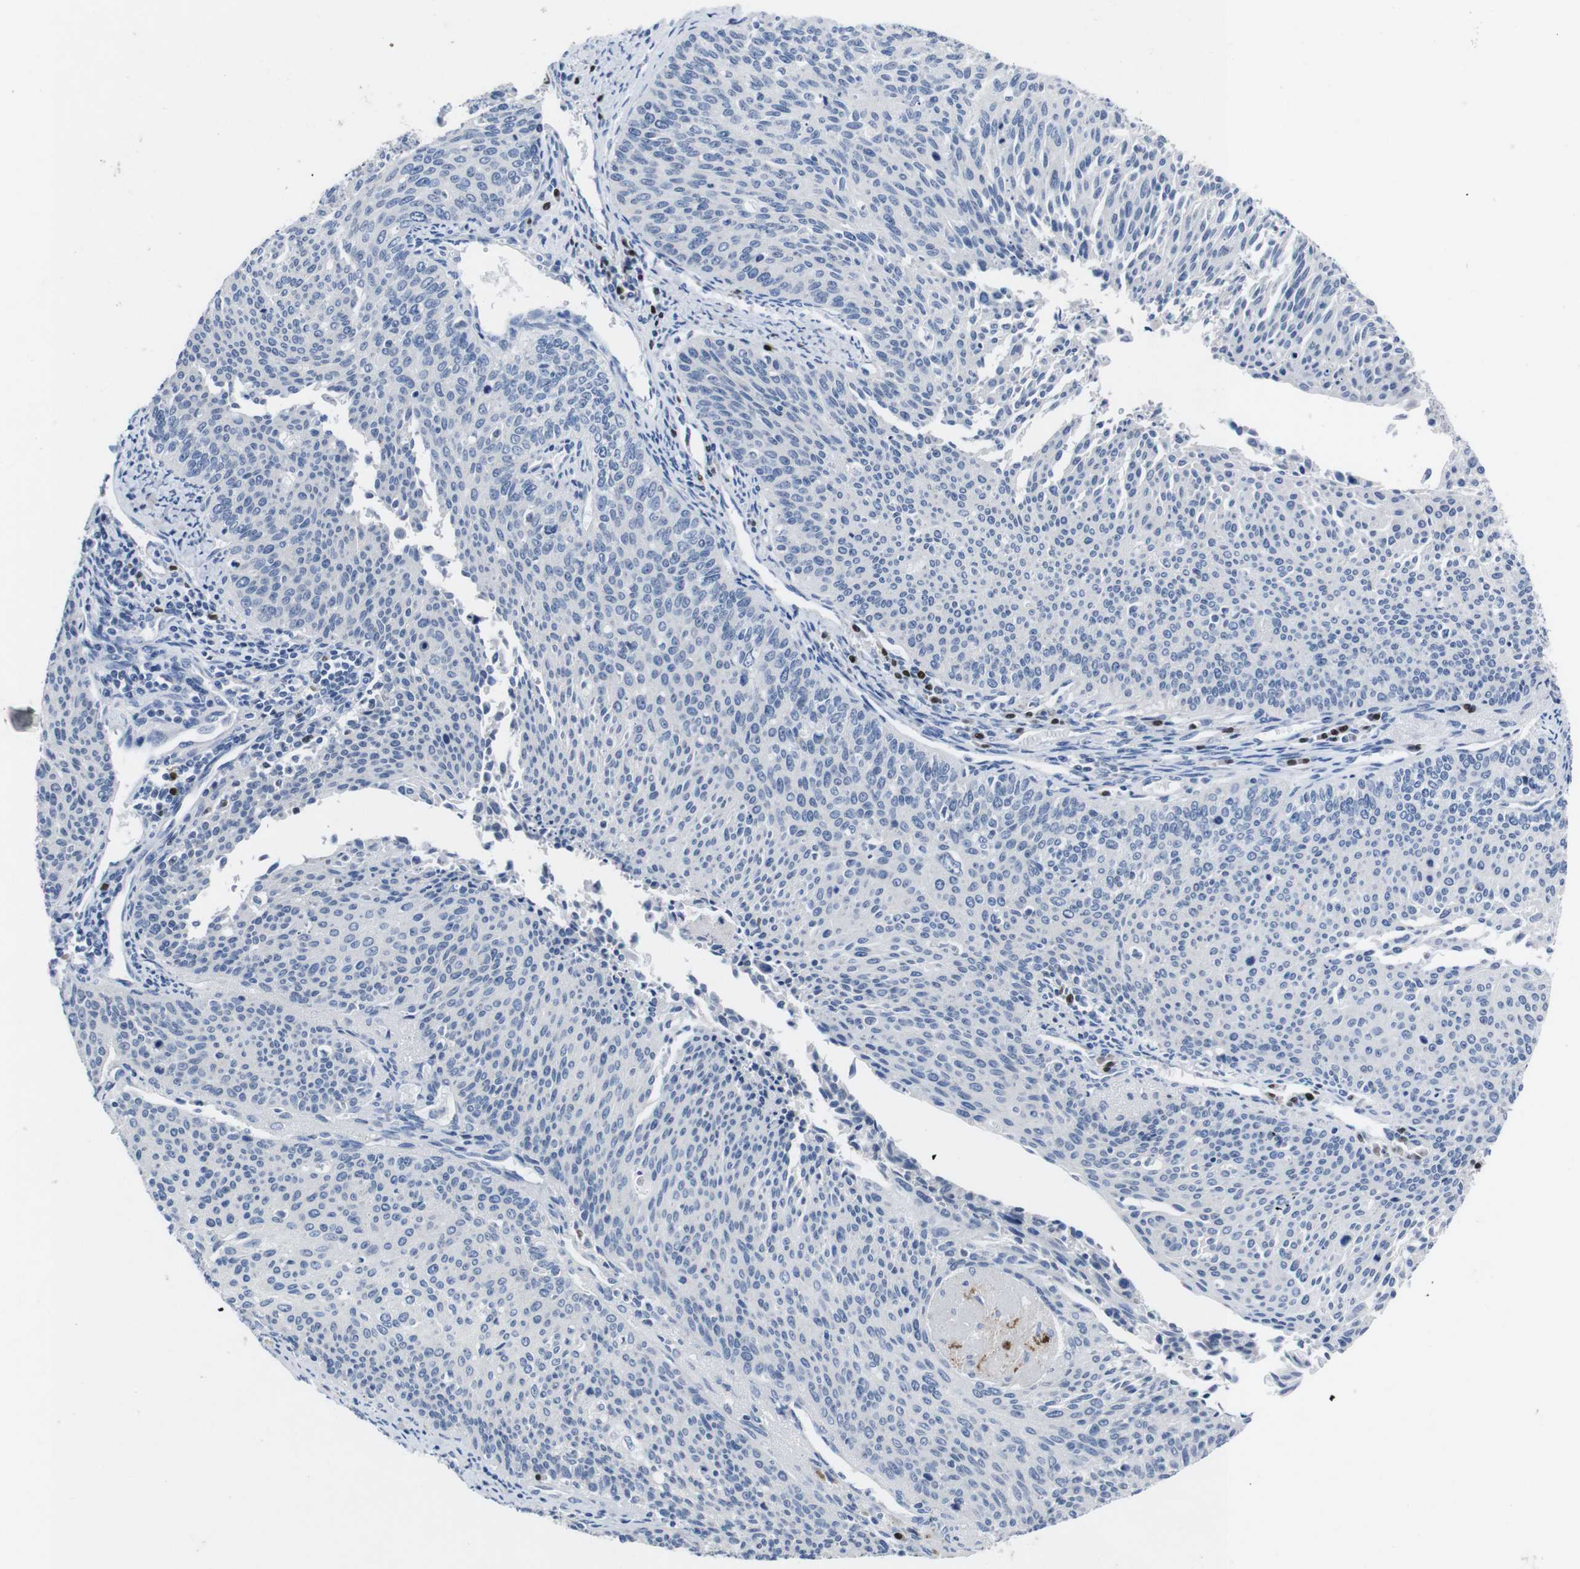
{"staining": {"intensity": "negative", "quantity": "none", "location": "none"}, "tissue": "cervical cancer", "cell_type": "Tumor cells", "image_type": "cancer", "snomed": [{"axis": "morphology", "description": "Squamous cell carcinoma, NOS"}, {"axis": "topography", "description": "Cervix"}], "caption": "Immunohistochemistry (IHC) of human cervical cancer (squamous cell carcinoma) shows no expression in tumor cells.", "gene": "IRF4", "patient": {"sex": "female", "age": 55}}